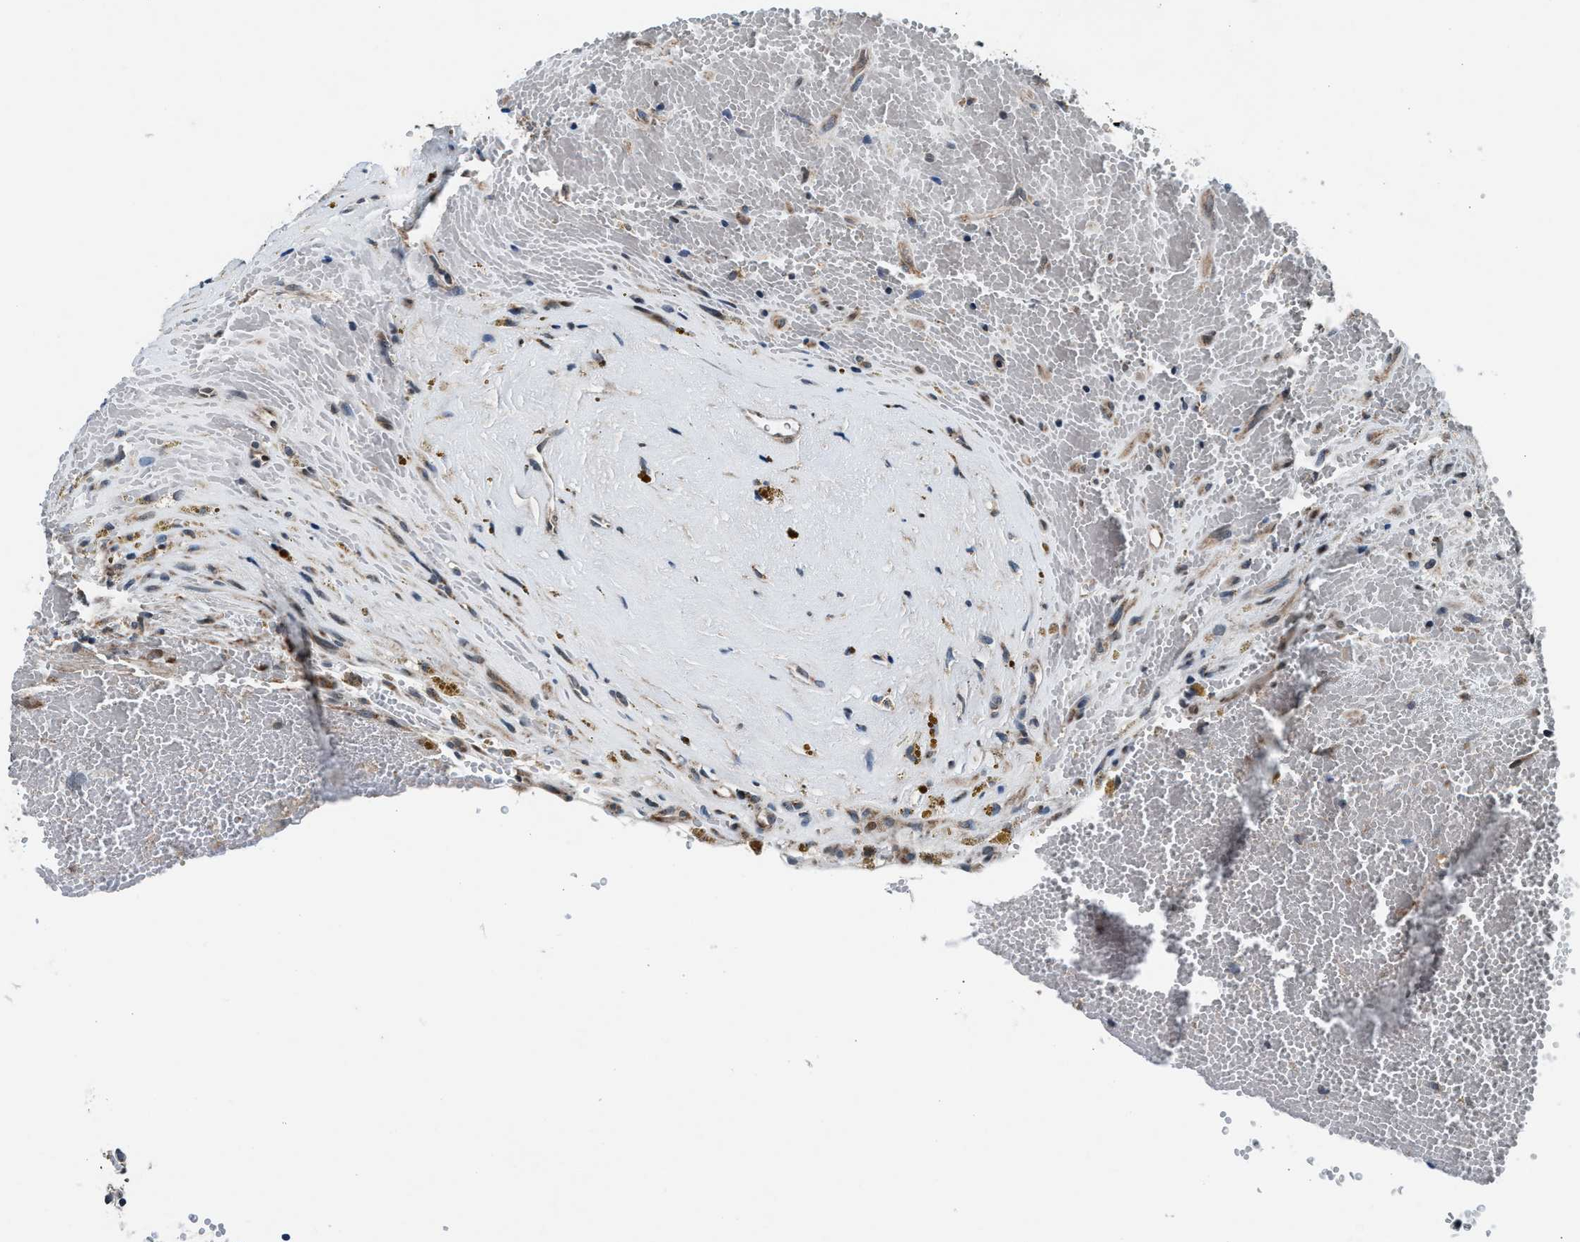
{"staining": {"intensity": "moderate", "quantity": "25%-75%", "location": "nuclear"}, "tissue": "renal cancer", "cell_type": "Tumor cells", "image_type": "cancer", "snomed": [{"axis": "morphology", "description": "Adenocarcinoma, NOS"}, {"axis": "topography", "description": "Kidney"}], "caption": "High-power microscopy captured an IHC micrograph of adenocarcinoma (renal), revealing moderate nuclear staining in approximately 25%-75% of tumor cells.", "gene": "PRRC2B", "patient": {"sex": "female", "age": 57}}